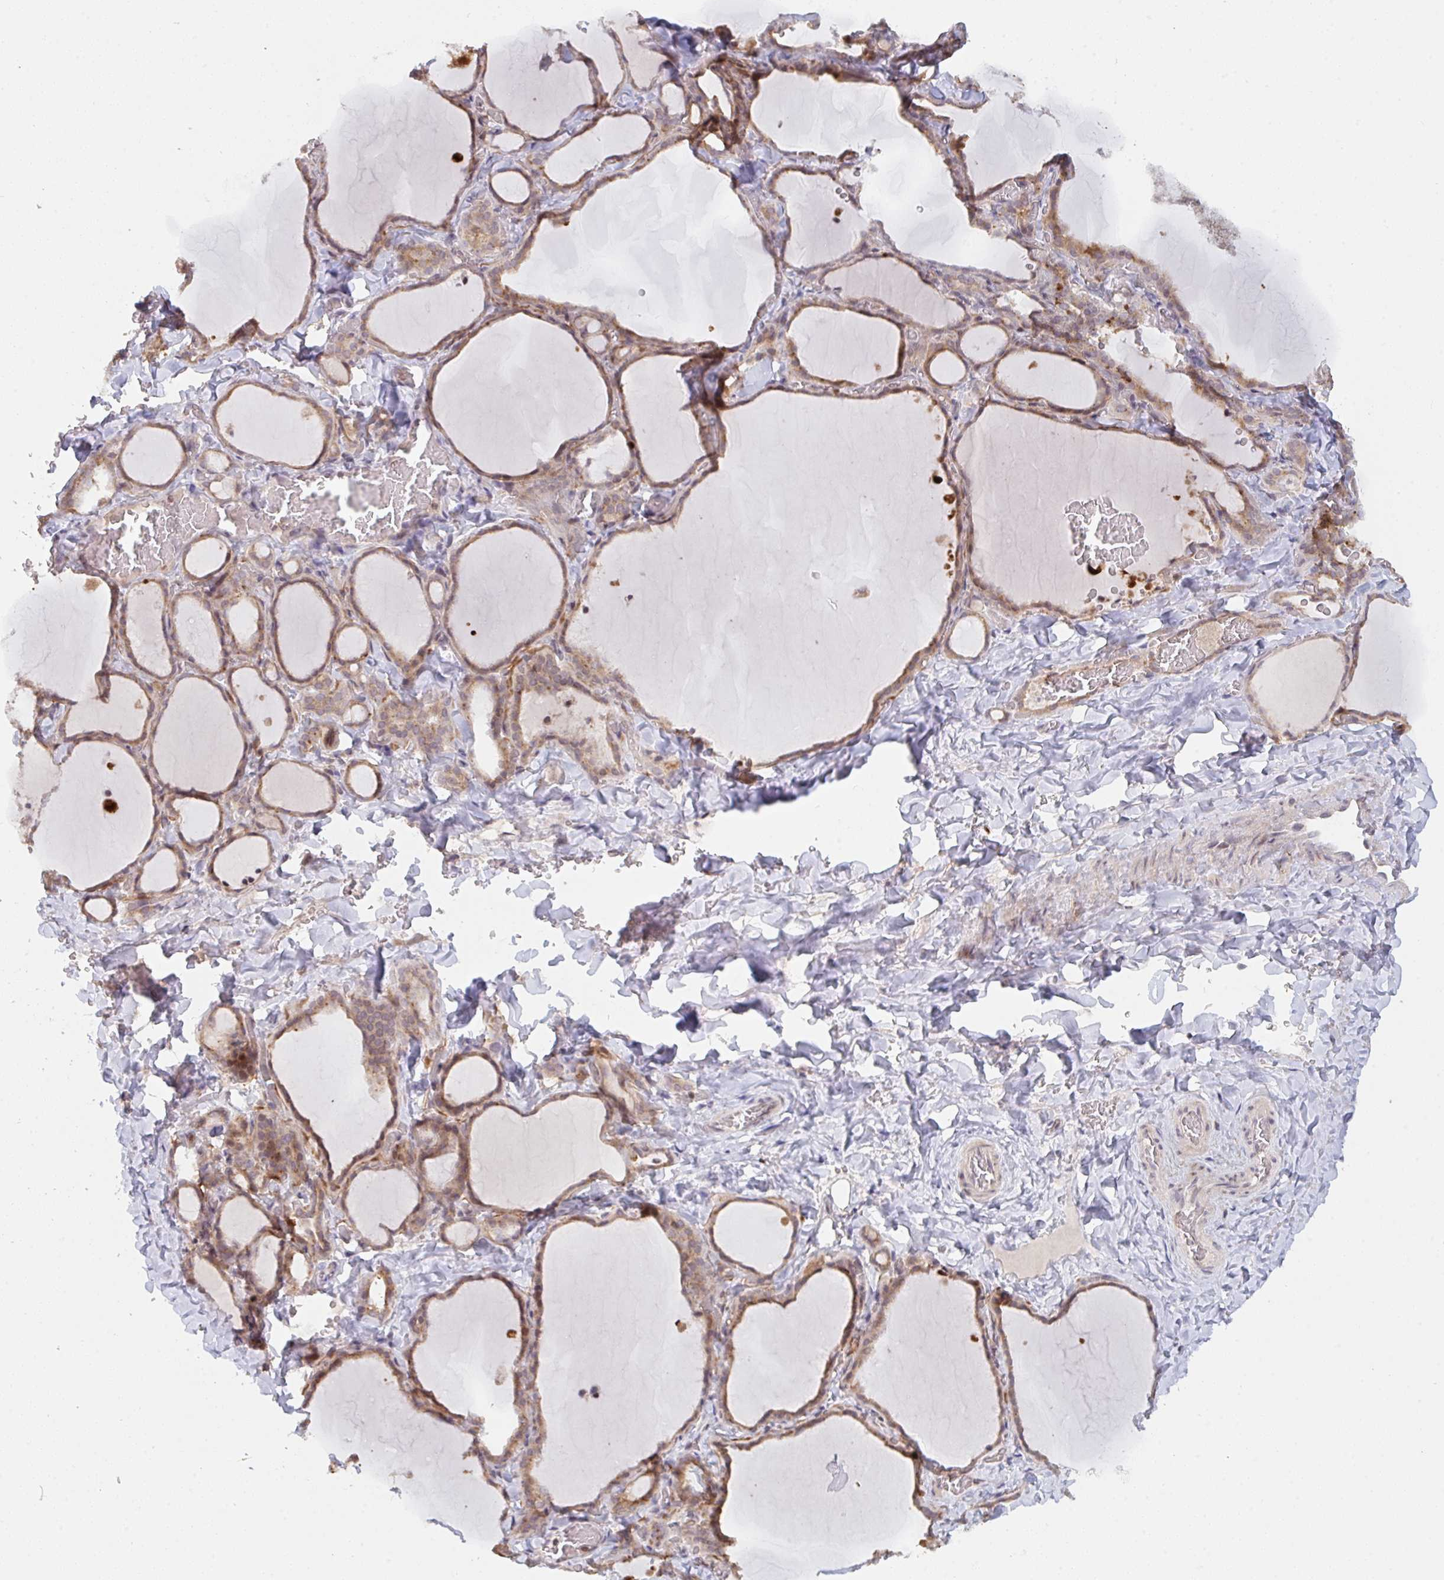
{"staining": {"intensity": "moderate", "quantity": ">75%", "location": "cytoplasmic/membranous"}, "tissue": "thyroid gland", "cell_type": "Glandular cells", "image_type": "normal", "snomed": [{"axis": "morphology", "description": "Normal tissue, NOS"}, {"axis": "topography", "description": "Thyroid gland"}], "caption": "The image exhibits a brown stain indicating the presence of a protein in the cytoplasmic/membranous of glandular cells in thyroid gland.", "gene": "DCST1", "patient": {"sex": "female", "age": 22}}